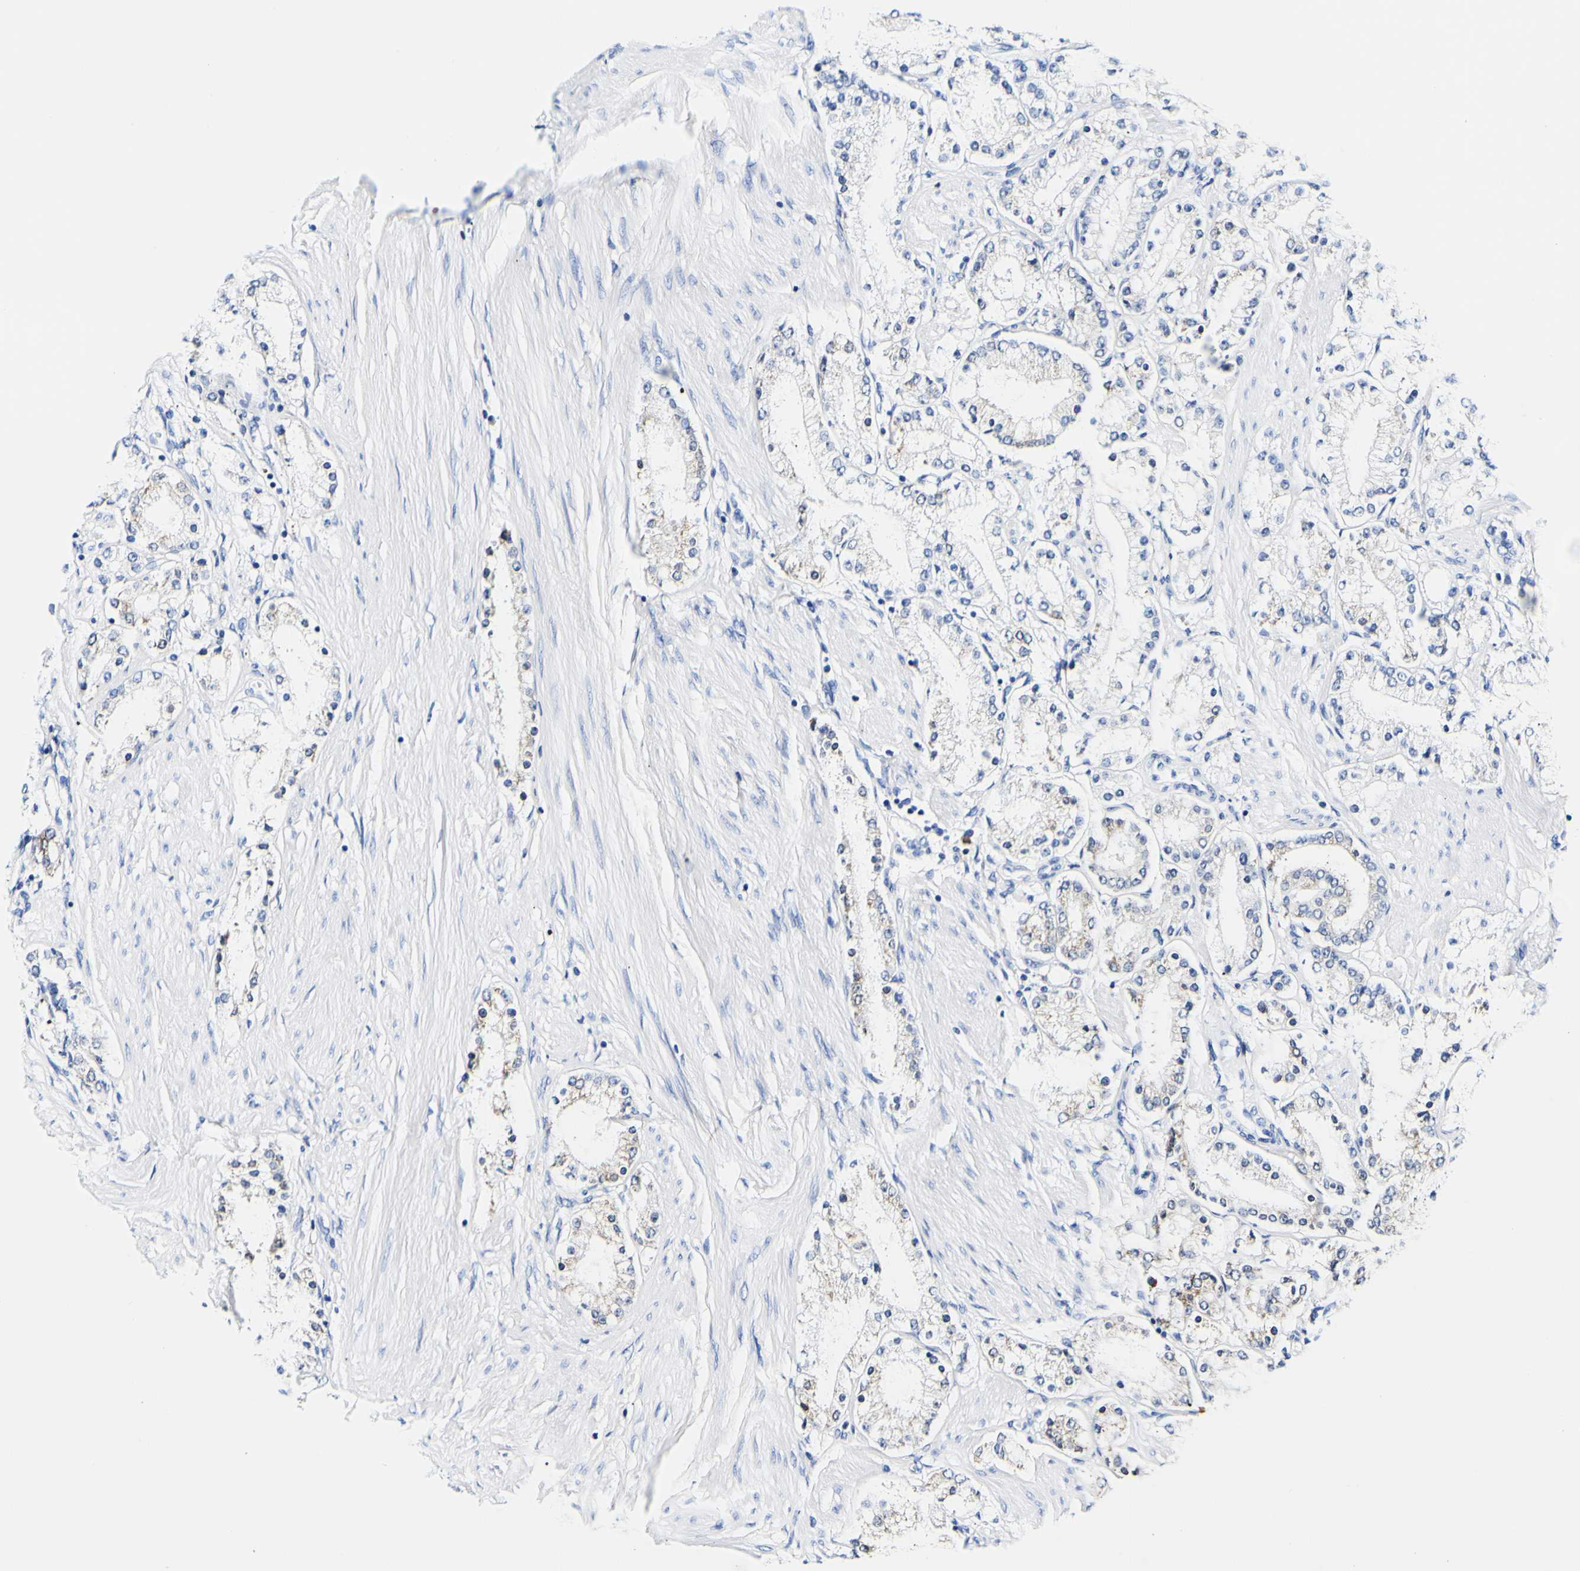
{"staining": {"intensity": "weak", "quantity": "<25%", "location": "cytoplasmic/membranous"}, "tissue": "prostate cancer", "cell_type": "Tumor cells", "image_type": "cancer", "snomed": [{"axis": "morphology", "description": "Adenocarcinoma, Low grade"}, {"axis": "topography", "description": "Prostate"}], "caption": "High magnification brightfield microscopy of adenocarcinoma (low-grade) (prostate) stained with DAB (3,3'-diaminobenzidine) (brown) and counterstained with hematoxylin (blue): tumor cells show no significant expression. (DAB (3,3'-diaminobenzidine) IHC with hematoxylin counter stain).", "gene": "P4HB", "patient": {"sex": "male", "age": 63}}